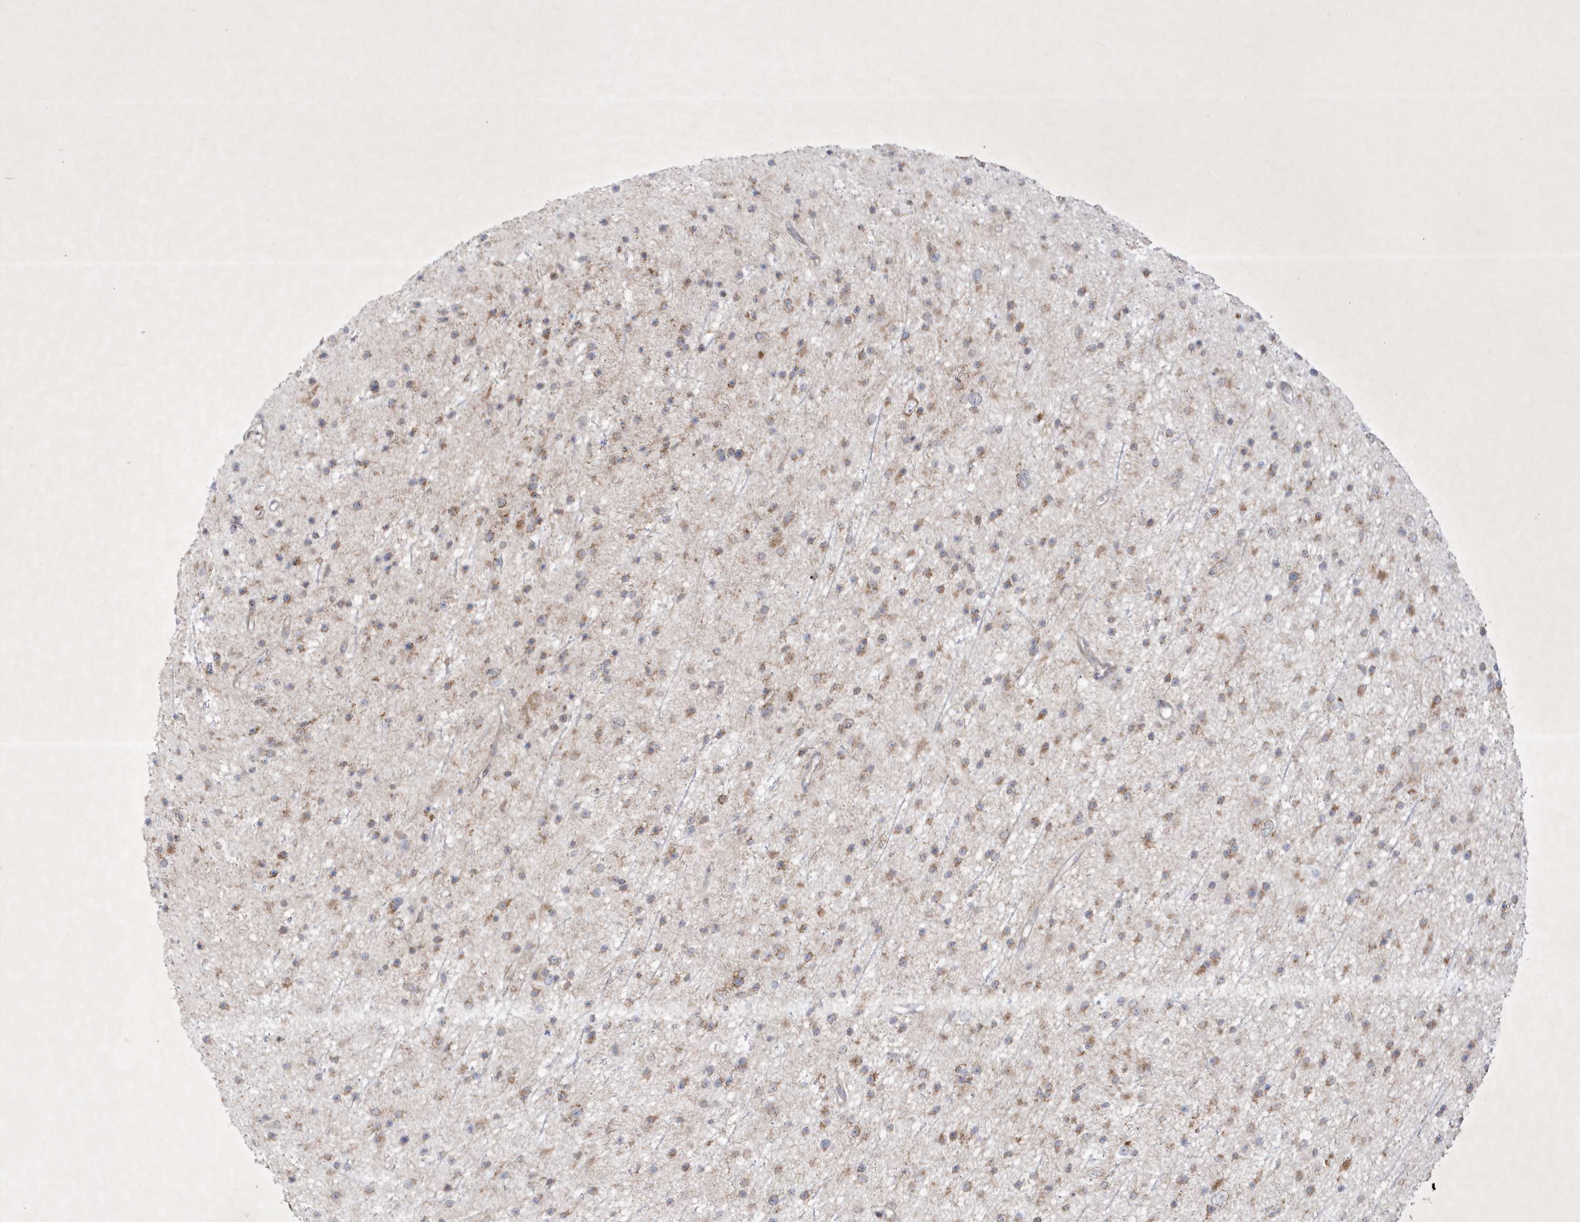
{"staining": {"intensity": "moderate", "quantity": "25%-75%", "location": "cytoplasmic/membranous"}, "tissue": "glioma", "cell_type": "Tumor cells", "image_type": "cancer", "snomed": [{"axis": "morphology", "description": "Glioma, malignant, Low grade"}, {"axis": "topography", "description": "Cerebral cortex"}], "caption": "High-magnification brightfield microscopy of glioma stained with DAB (brown) and counterstained with hematoxylin (blue). tumor cells exhibit moderate cytoplasmic/membranous staining is present in approximately25%-75% of cells. (Brightfield microscopy of DAB IHC at high magnification).", "gene": "OPA1", "patient": {"sex": "female", "age": 39}}